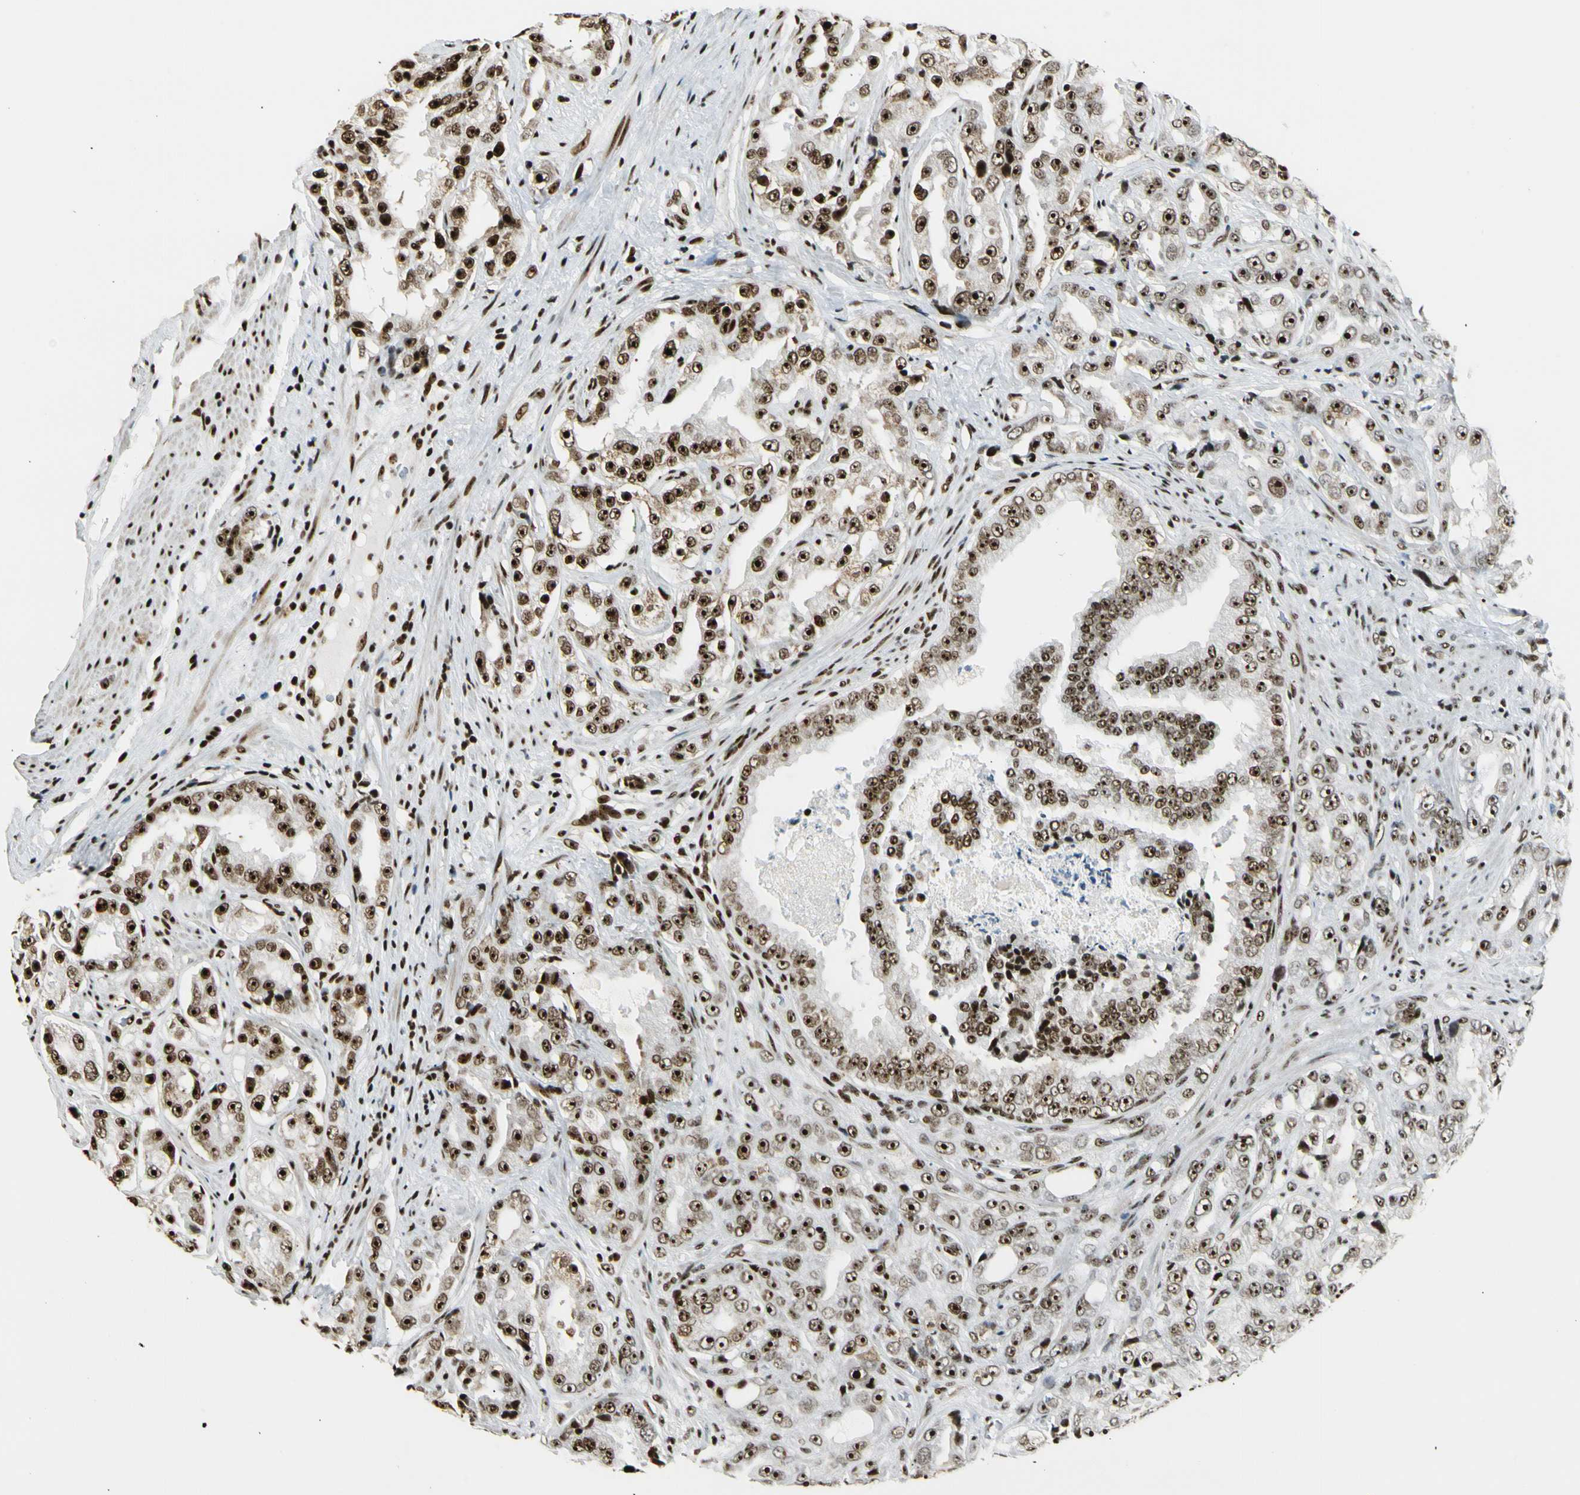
{"staining": {"intensity": "strong", "quantity": "25%-75%", "location": "nuclear"}, "tissue": "prostate cancer", "cell_type": "Tumor cells", "image_type": "cancer", "snomed": [{"axis": "morphology", "description": "Adenocarcinoma, High grade"}, {"axis": "topography", "description": "Prostate"}], "caption": "Human high-grade adenocarcinoma (prostate) stained for a protein (brown) demonstrates strong nuclear positive expression in approximately 25%-75% of tumor cells.", "gene": "UBTF", "patient": {"sex": "male", "age": 73}}